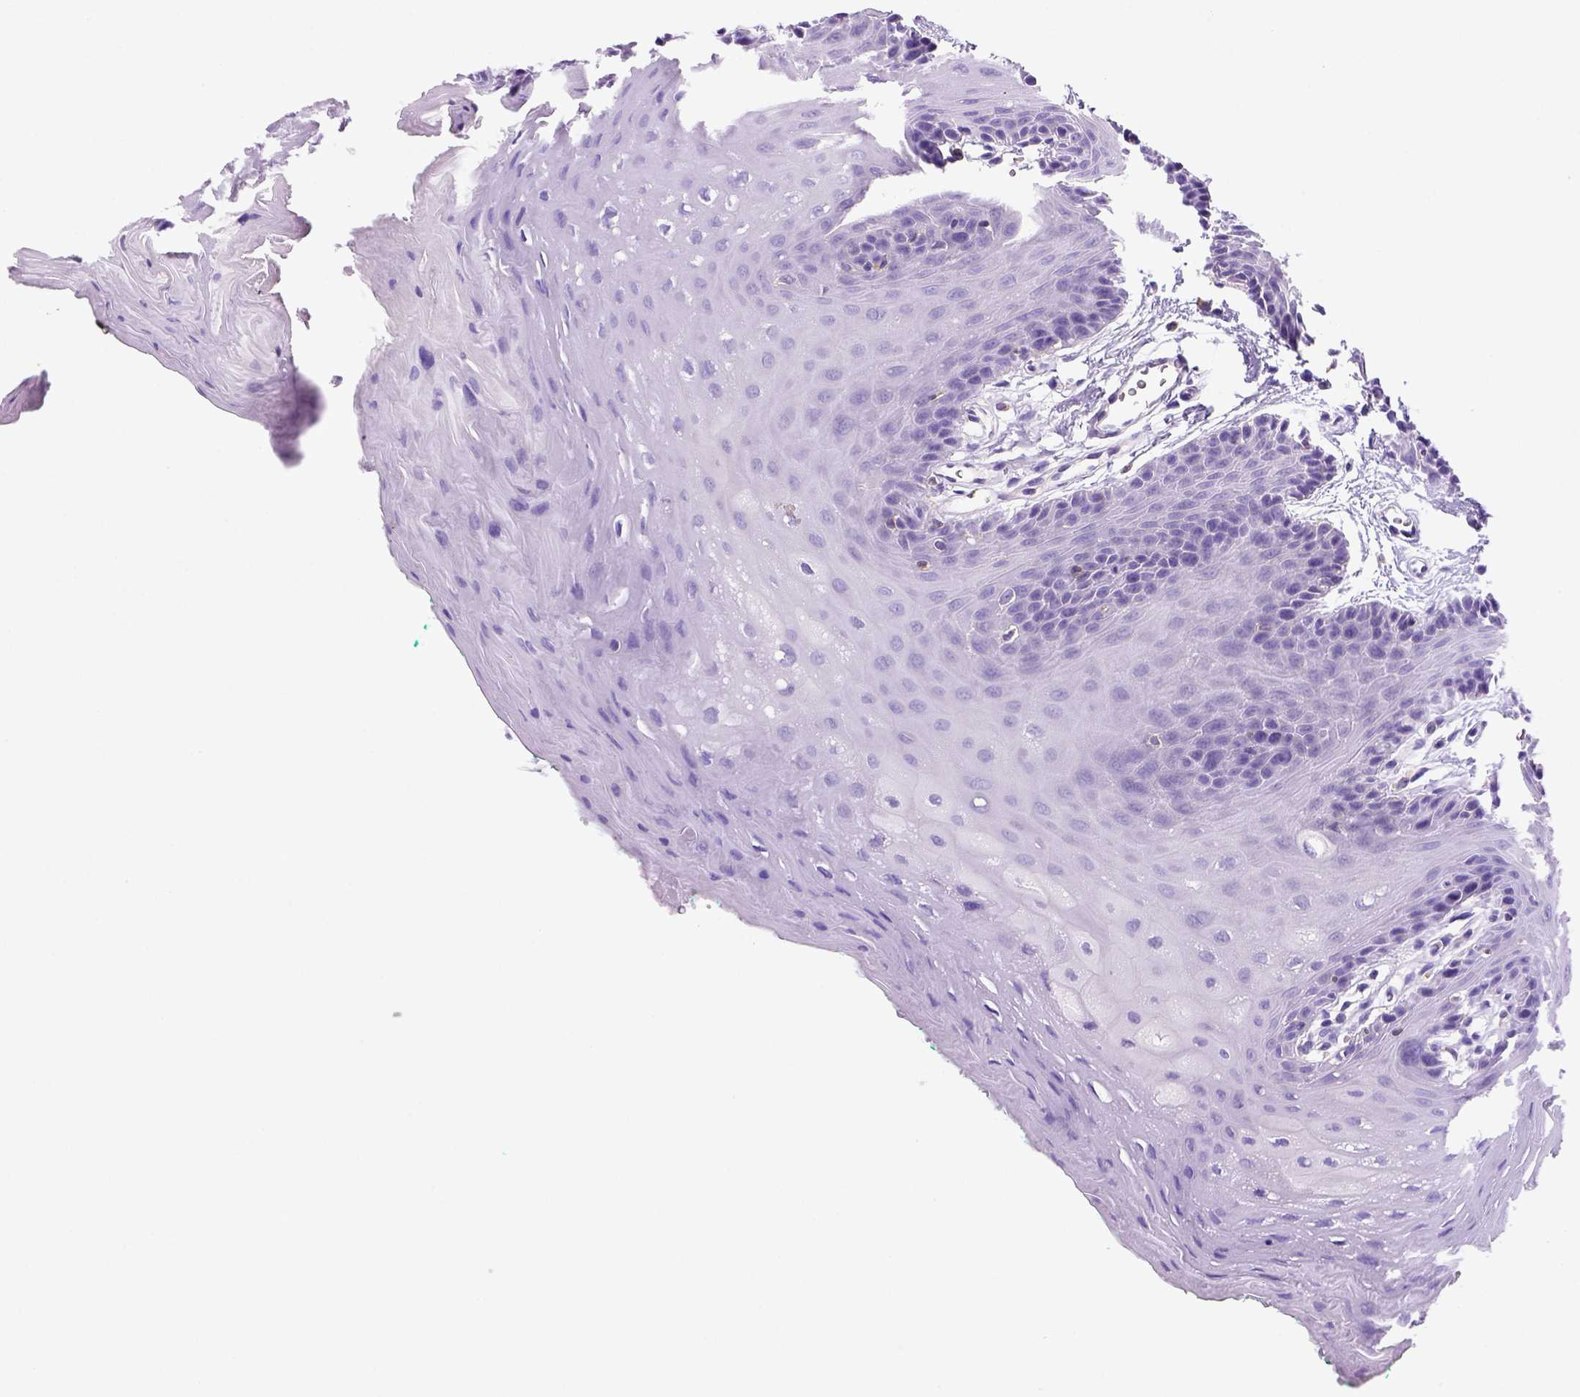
{"staining": {"intensity": "negative", "quantity": "none", "location": "none"}, "tissue": "oral mucosa", "cell_type": "Squamous epithelial cells", "image_type": "normal", "snomed": [{"axis": "morphology", "description": "Normal tissue, NOS"}, {"axis": "morphology", "description": "Squamous cell carcinoma, NOS"}, {"axis": "topography", "description": "Oral tissue"}, {"axis": "topography", "description": "Head-Neck"}], "caption": "DAB immunohistochemical staining of normal human oral mucosa reveals no significant expression in squamous epithelial cells.", "gene": "INPP5D", "patient": {"sex": "female", "age": 50}}